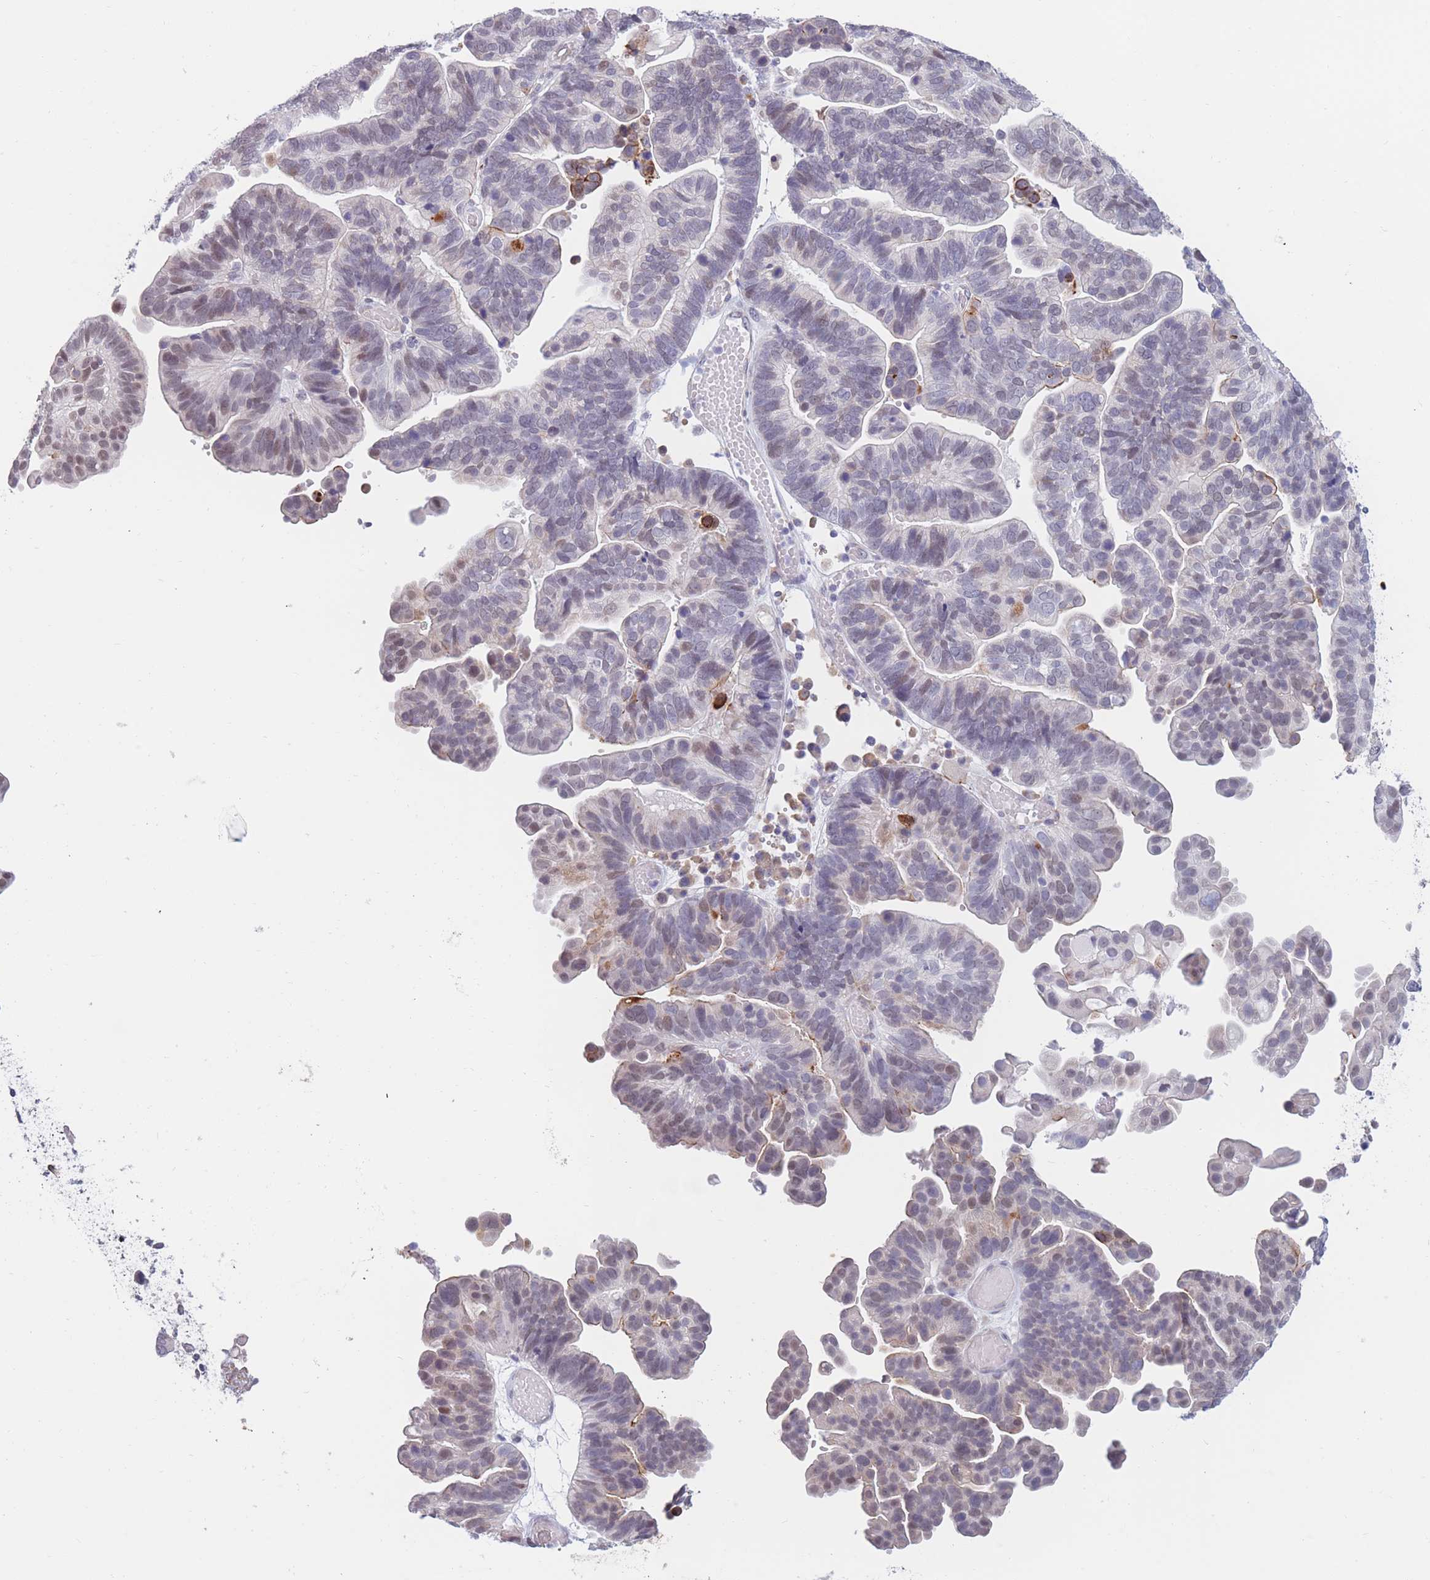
{"staining": {"intensity": "negative", "quantity": "none", "location": "none"}, "tissue": "ovarian cancer", "cell_type": "Tumor cells", "image_type": "cancer", "snomed": [{"axis": "morphology", "description": "Cystadenocarcinoma, serous, NOS"}, {"axis": "topography", "description": "Ovary"}], "caption": "Ovarian serous cystadenocarcinoma stained for a protein using IHC displays no staining tumor cells.", "gene": "COL27A1", "patient": {"sex": "female", "age": 56}}